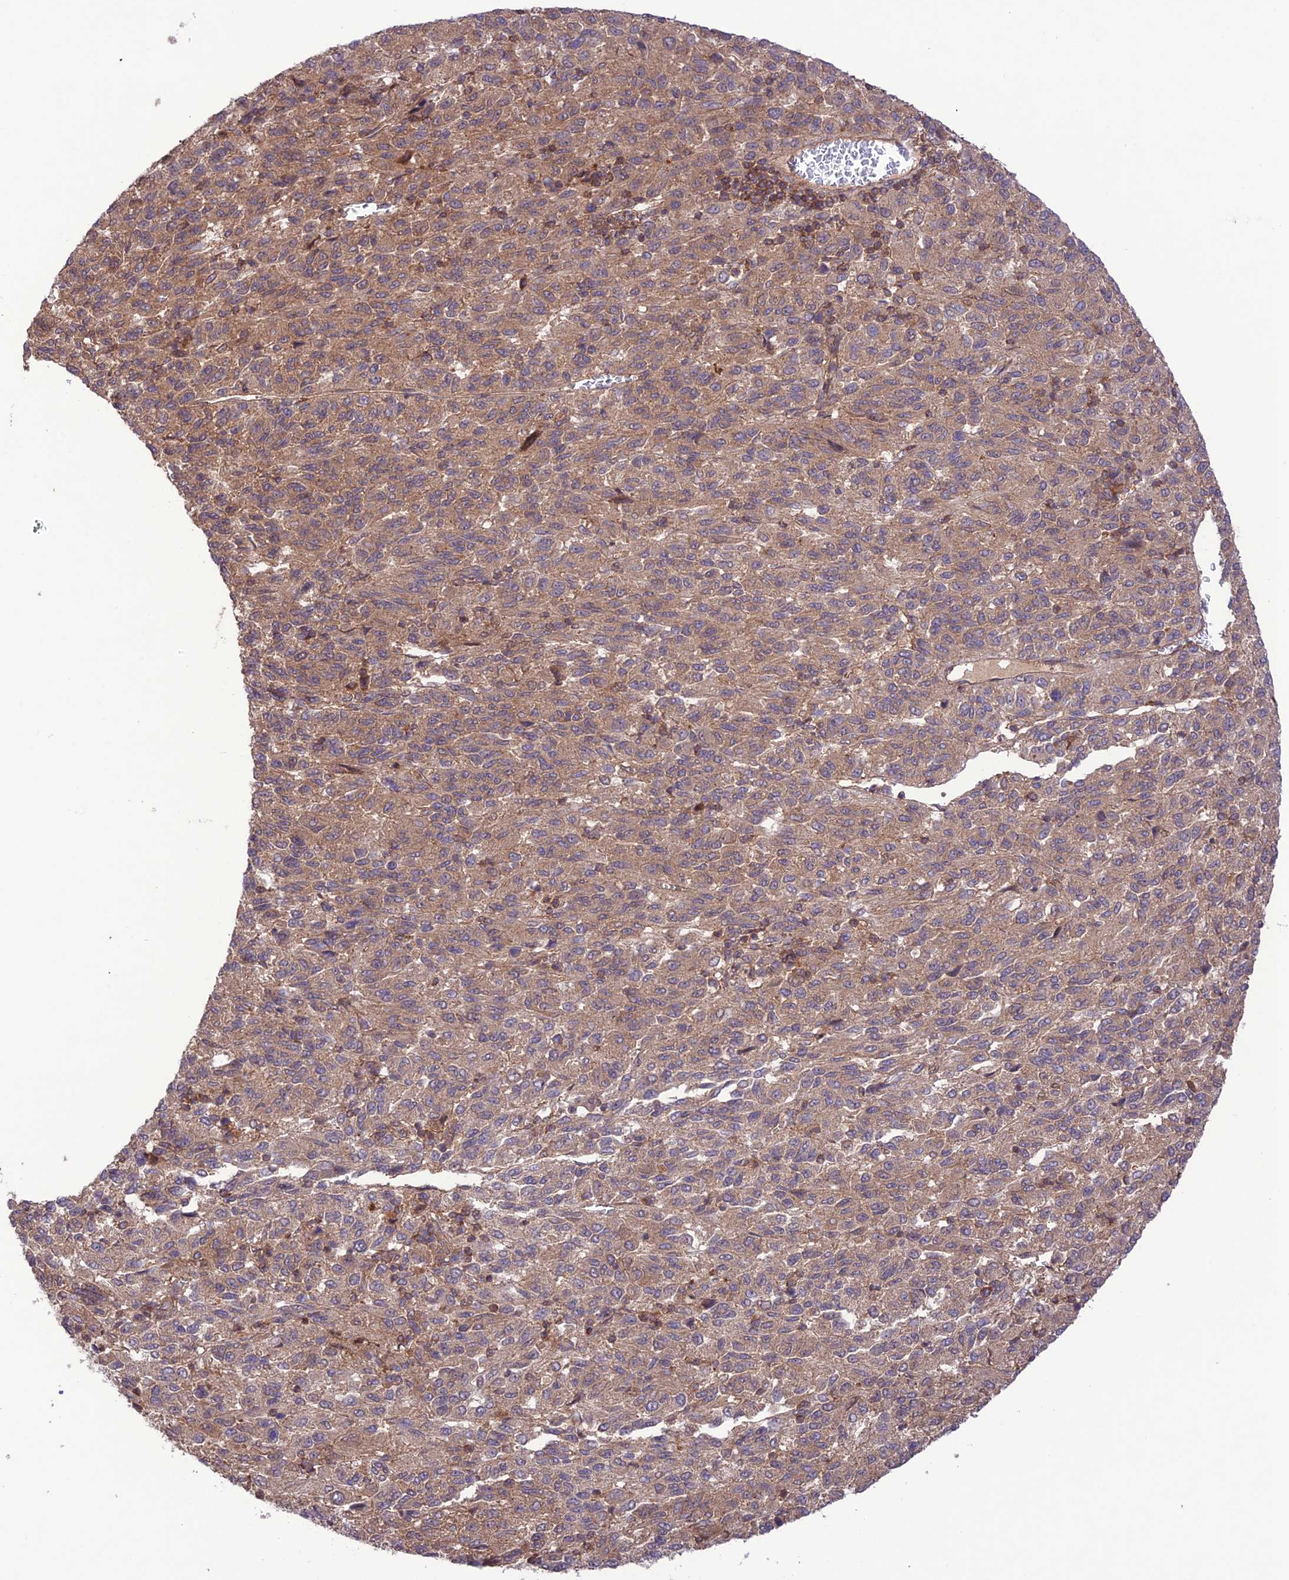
{"staining": {"intensity": "moderate", "quantity": ">75%", "location": "cytoplasmic/membranous"}, "tissue": "melanoma", "cell_type": "Tumor cells", "image_type": "cancer", "snomed": [{"axis": "morphology", "description": "Malignant melanoma, Metastatic site"}, {"axis": "topography", "description": "Lung"}], "caption": "Malignant melanoma (metastatic site) was stained to show a protein in brown. There is medium levels of moderate cytoplasmic/membranous staining in about >75% of tumor cells. The staining was performed using DAB to visualize the protein expression in brown, while the nuclei were stained in blue with hematoxylin (Magnification: 20x).", "gene": "FCHSD1", "patient": {"sex": "male", "age": 64}}